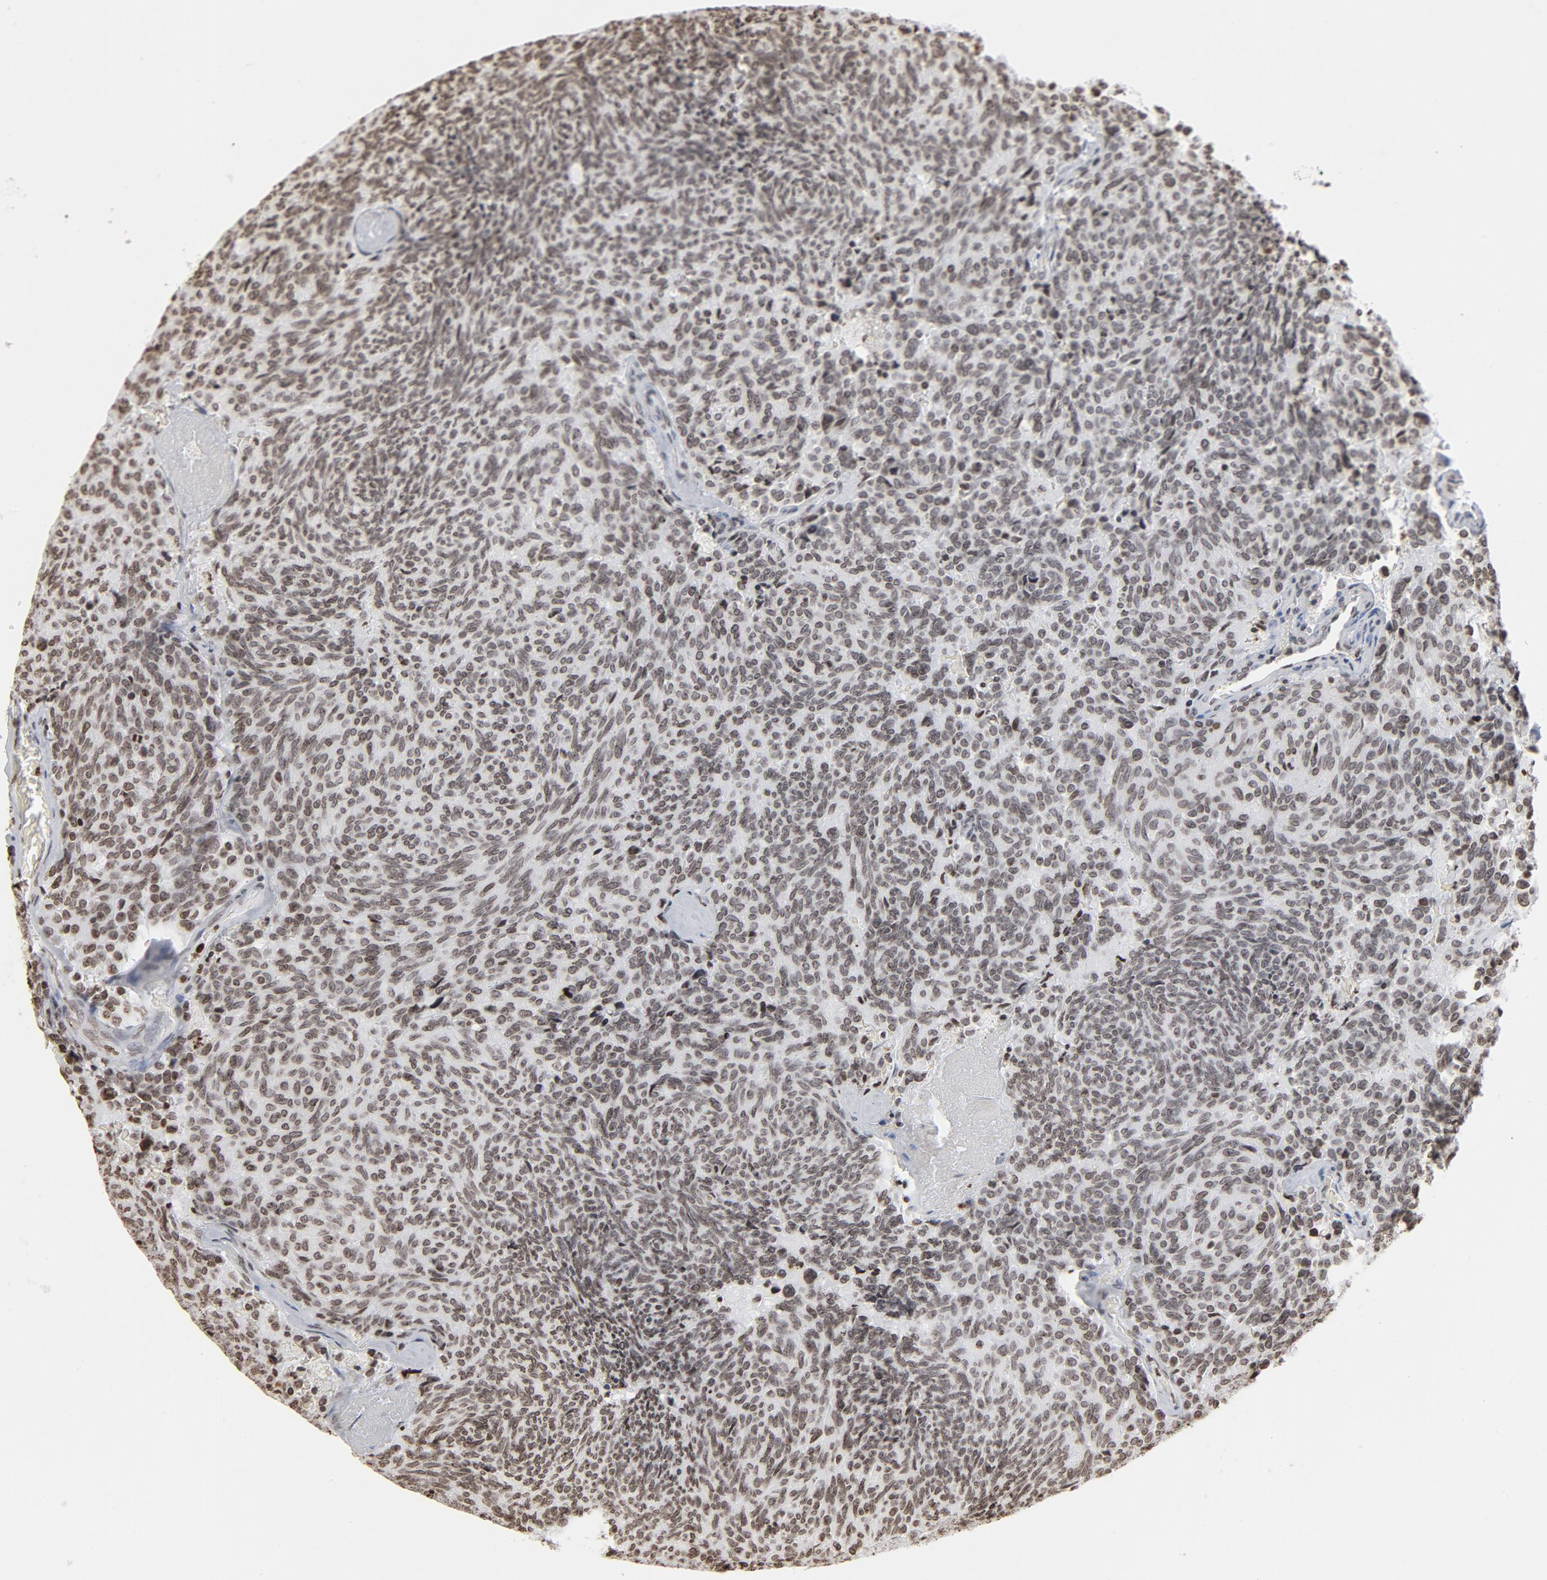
{"staining": {"intensity": "weak", "quantity": ">75%", "location": "nuclear"}, "tissue": "carcinoid", "cell_type": "Tumor cells", "image_type": "cancer", "snomed": [{"axis": "morphology", "description": "Carcinoid, malignant, NOS"}, {"axis": "topography", "description": "Pancreas"}], "caption": "DAB (3,3'-diaminobenzidine) immunohistochemical staining of carcinoid (malignant) displays weak nuclear protein staining in about >75% of tumor cells. The staining is performed using DAB (3,3'-diaminobenzidine) brown chromogen to label protein expression. The nuclei are counter-stained blue using hematoxylin.", "gene": "H2AC12", "patient": {"sex": "female", "age": 54}}